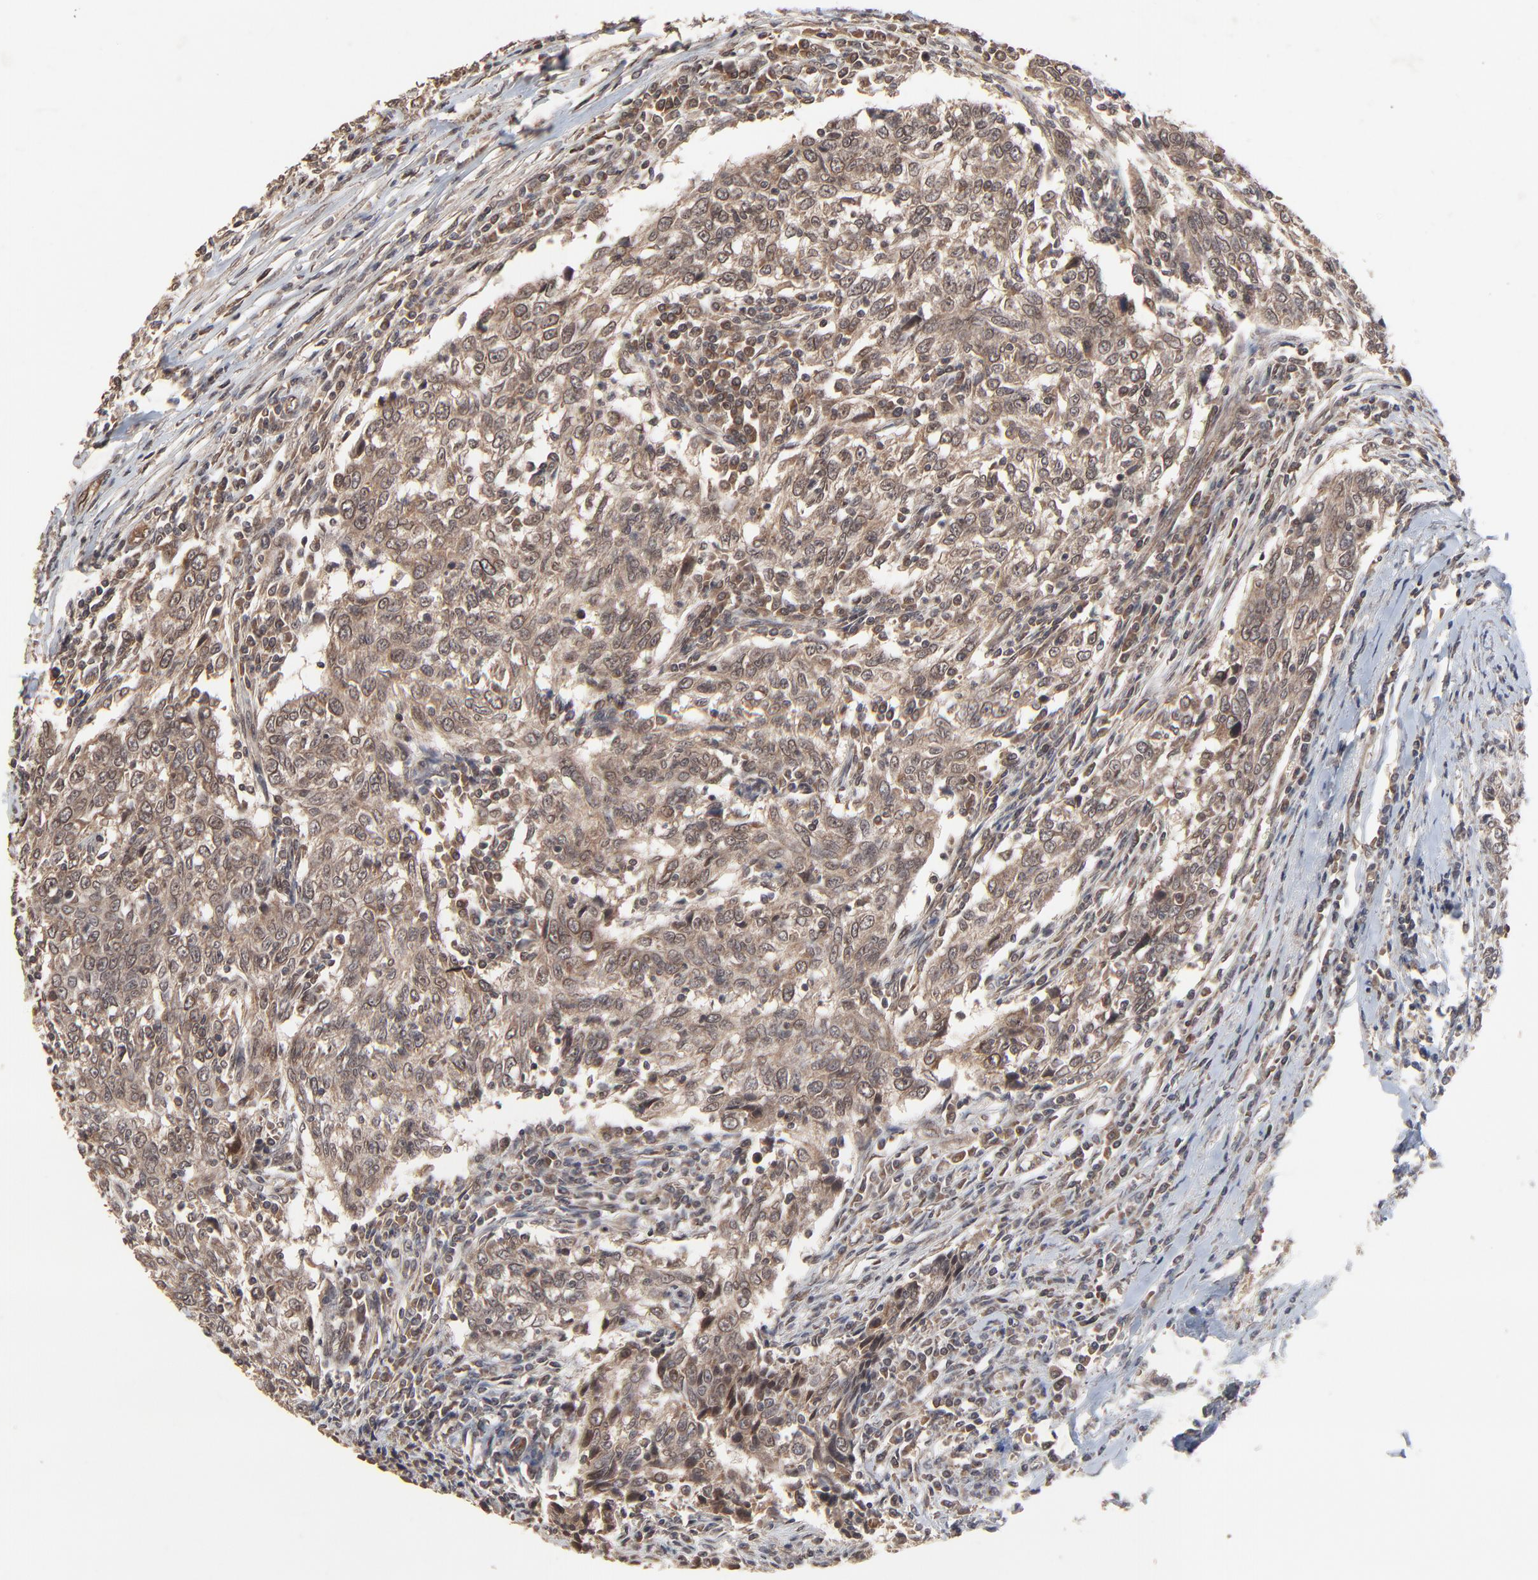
{"staining": {"intensity": "moderate", "quantity": ">75%", "location": "cytoplasmic/membranous,nuclear"}, "tissue": "breast cancer", "cell_type": "Tumor cells", "image_type": "cancer", "snomed": [{"axis": "morphology", "description": "Duct carcinoma"}, {"axis": "topography", "description": "Breast"}], "caption": "Human breast cancer stained with a brown dye exhibits moderate cytoplasmic/membranous and nuclear positive staining in approximately >75% of tumor cells.", "gene": "FAM227A", "patient": {"sex": "female", "age": 50}}